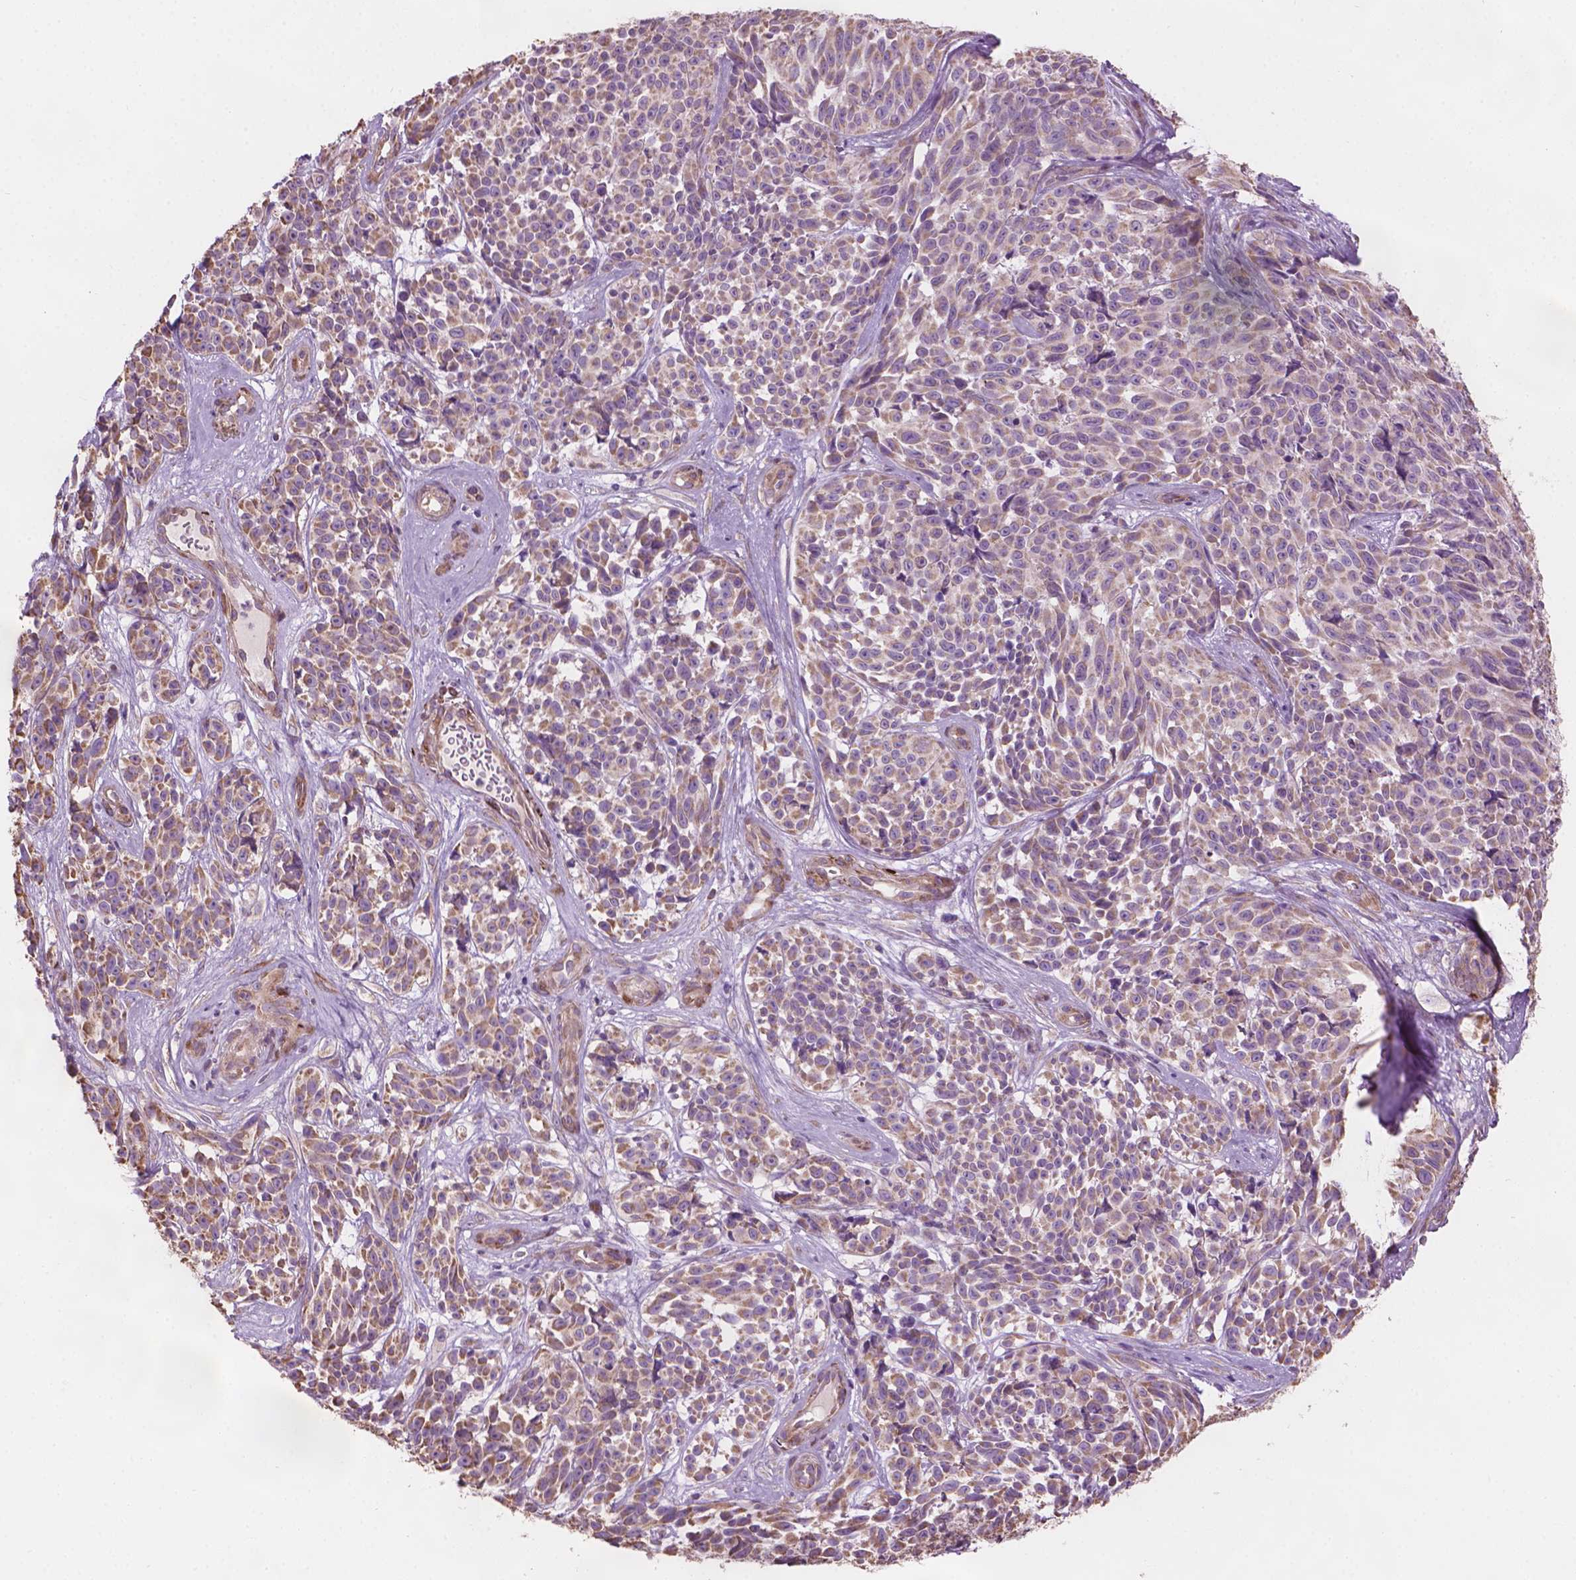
{"staining": {"intensity": "moderate", "quantity": "<25%", "location": "cytoplasmic/membranous"}, "tissue": "melanoma", "cell_type": "Tumor cells", "image_type": "cancer", "snomed": [{"axis": "morphology", "description": "Malignant melanoma, NOS"}, {"axis": "topography", "description": "Skin"}], "caption": "DAB immunohistochemical staining of malignant melanoma exhibits moderate cytoplasmic/membranous protein expression in about <25% of tumor cells.", "gene": "TTC29", "patient": {"sex": "female", "age": 88}}